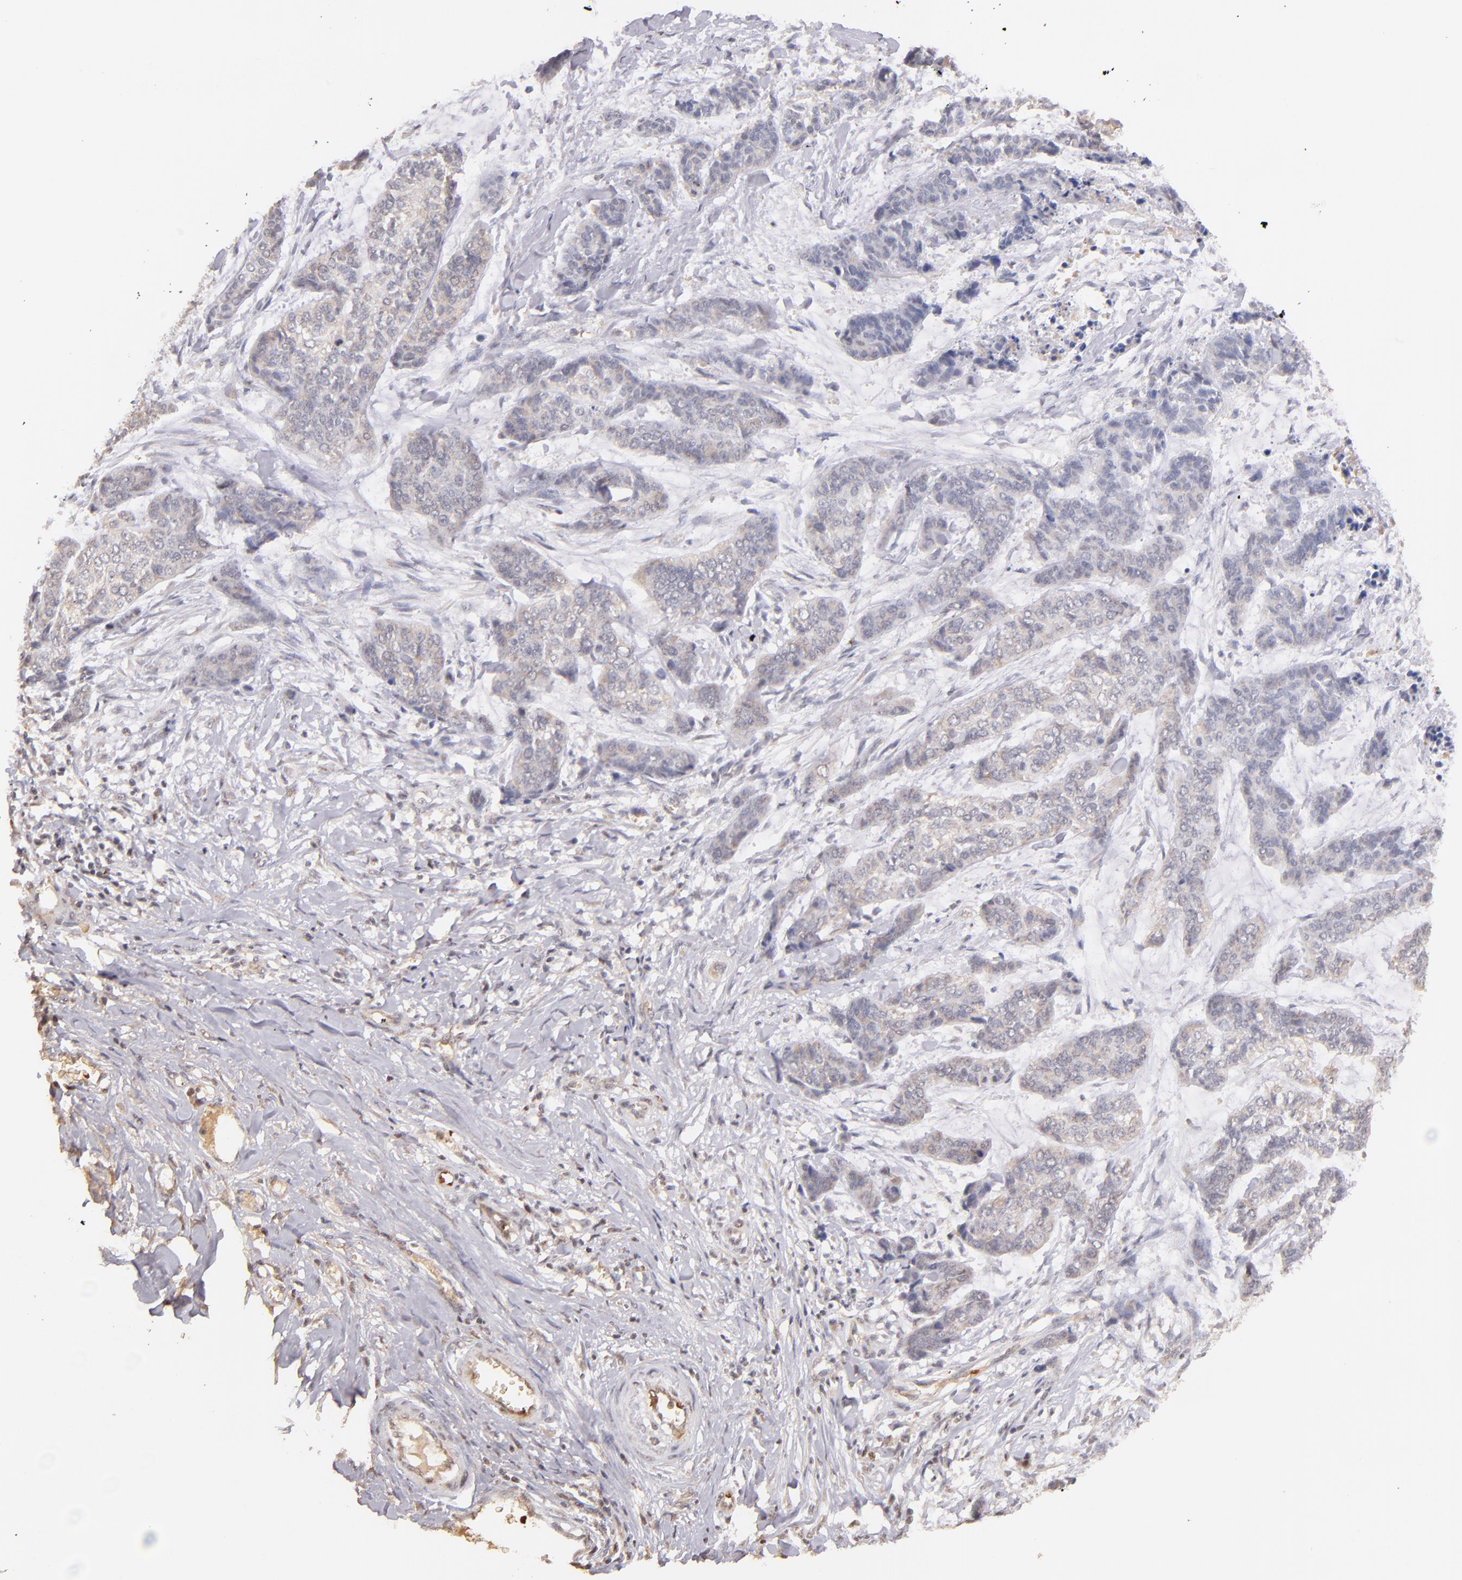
{"staining": {"intensity": "weak", "quantity": ">75%", "location": "cytoplasmic/membranous"}, "tissue": "skin cancer", "cell_type": "Tumor cells", "image_type": "cancer", "snomed": [{"axis": "morphology", "description": "Basal cell carcinoma"}, {"axis": "topography", "description": "Skin"}], "caption": "Immunohistochemistry (IHC) of human skin basal cell carcinoma demonstrates low levels of weak cytoplasmic/membranous positivity in approximately >75% of tumor cells.", "gene": "SERPINC1", "patient": {"sex": "female", "age": 64}}